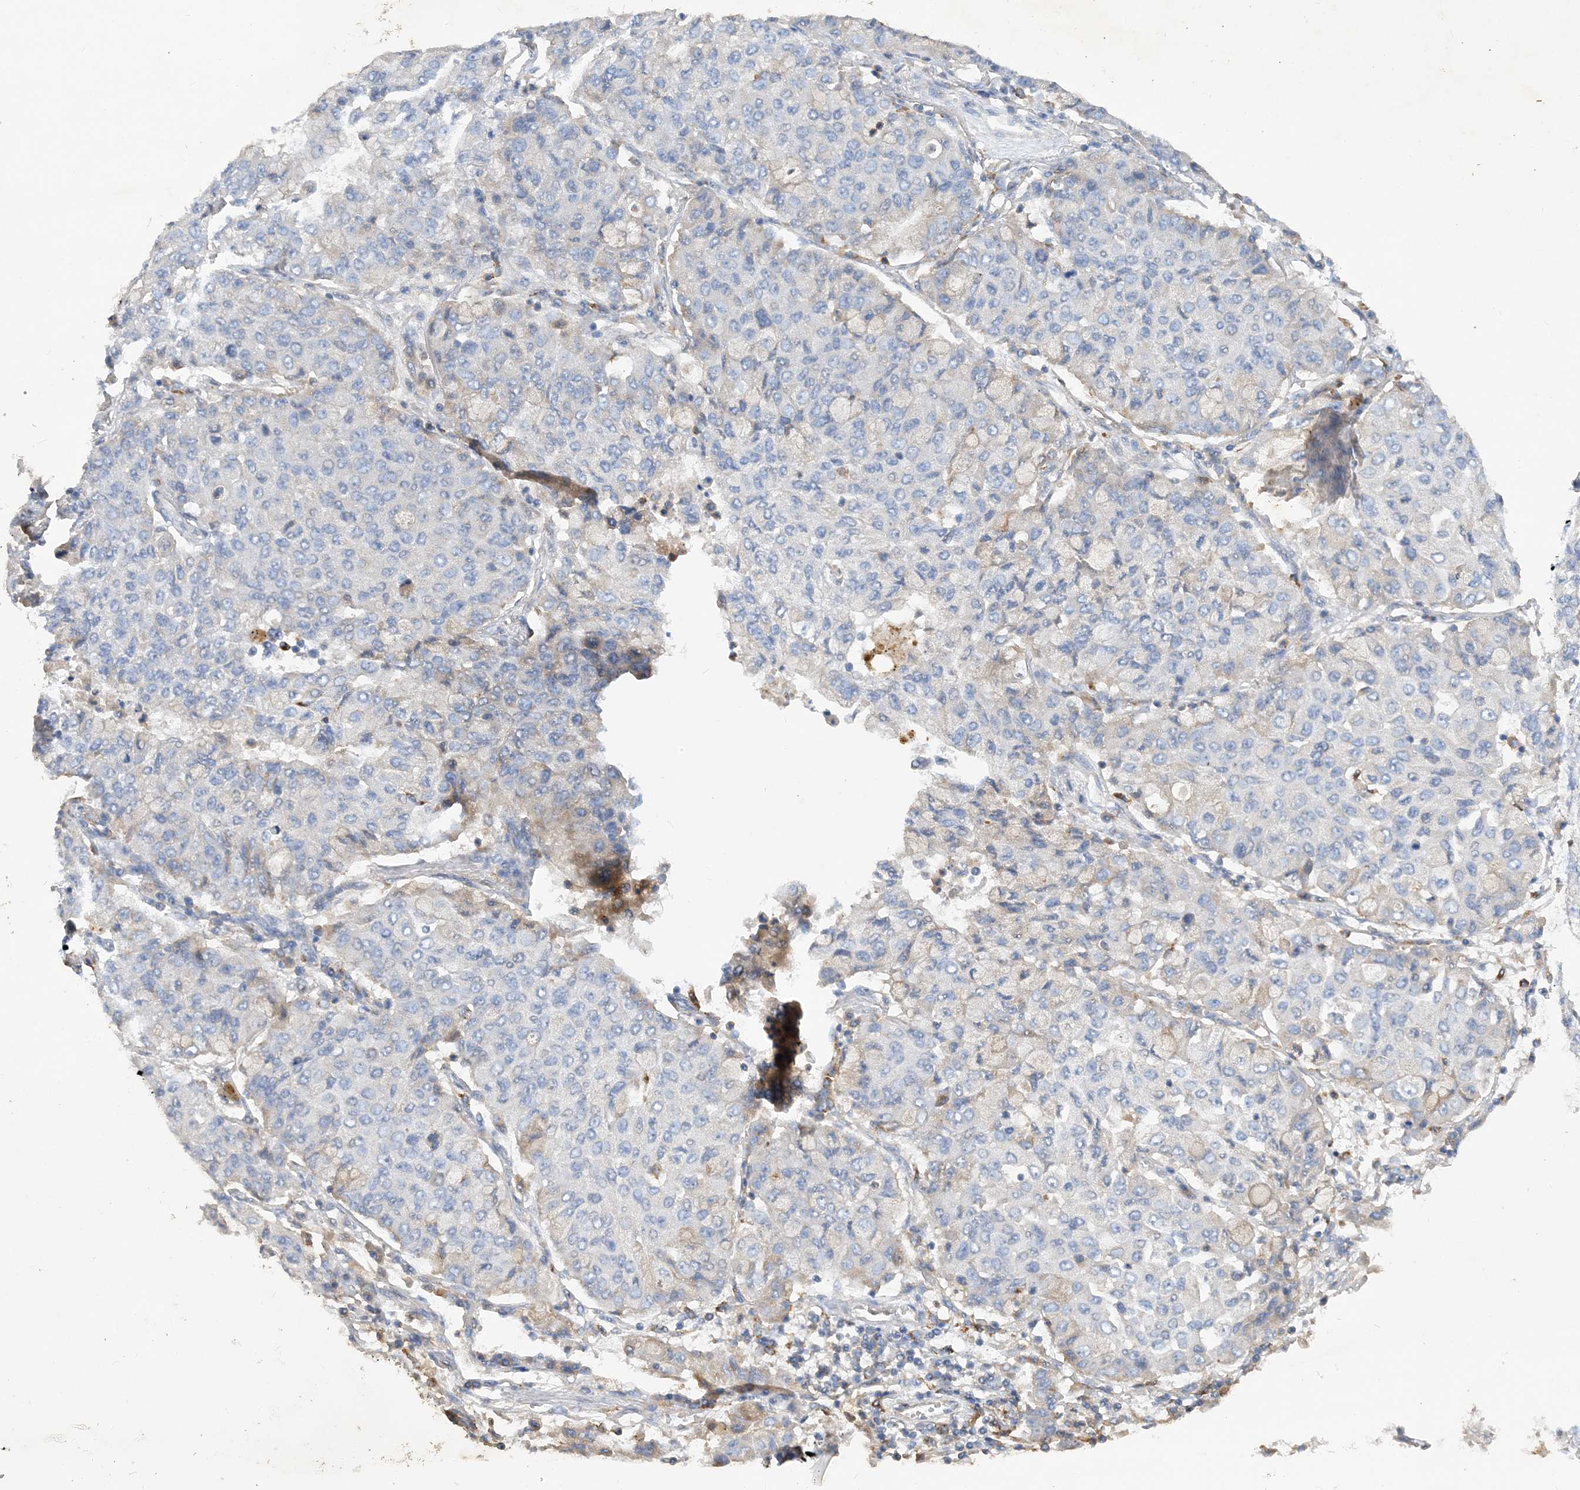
{"staining": {"intensity": "negative", "quantity": "none", "location": "none"}, "tissue": "lung cancer", "cell_type": "Tumor cells", "image_type": "cancer", "snomed": [{"axis": "morphology", "description": "Squamous cell carcinoma, NOS"}, {"axis": "topography", "description": "Lung"}], "caption": "Lung squamous cell carcinoma was stained to show a protein in brown. There is no significant expression in tumor cells.", "gene": "GRINA", "patient": {"sex": "male", "age": 74}}